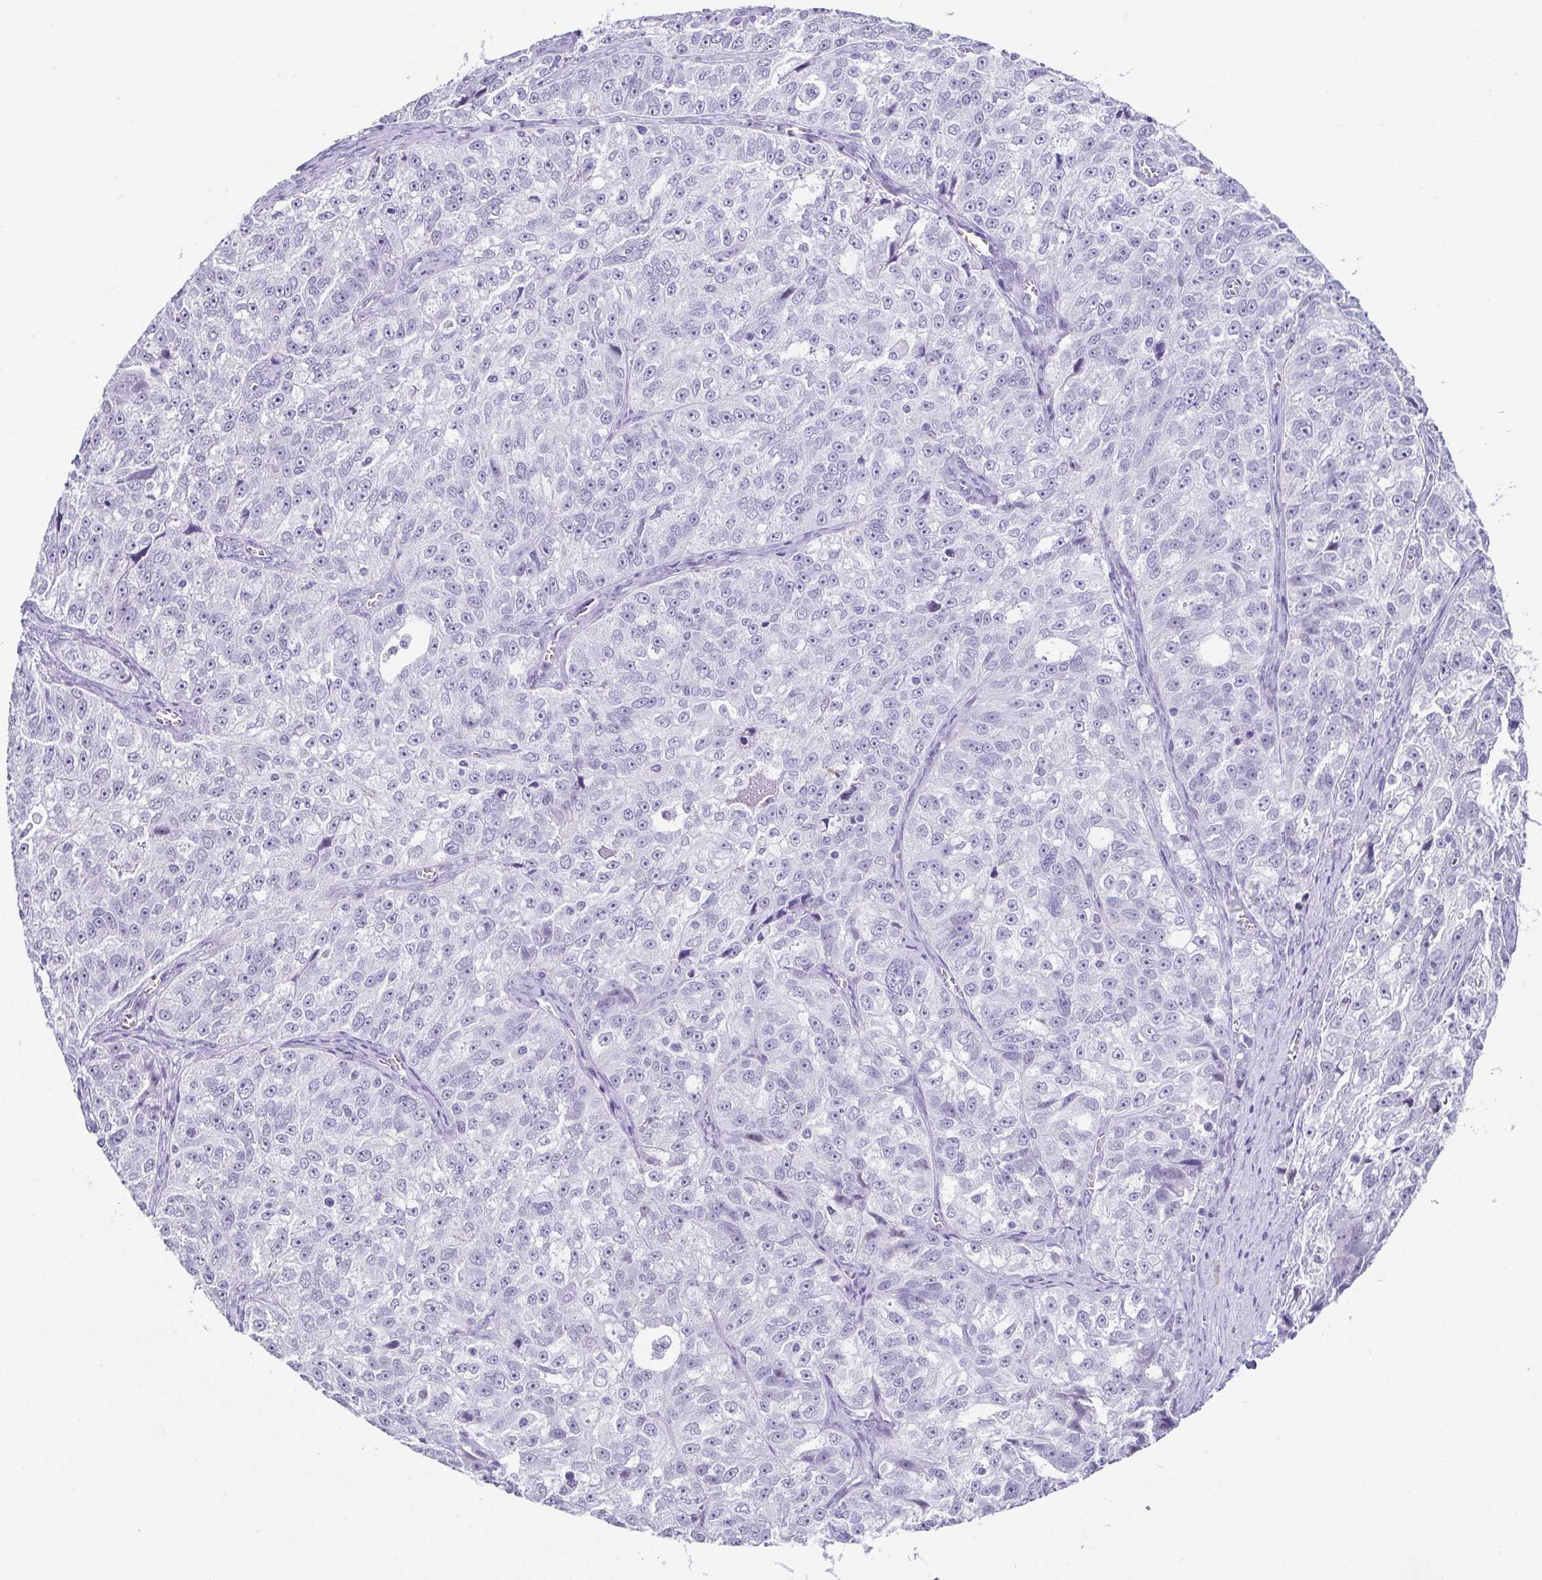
{"staining": {"intensity": "negative", "quantity": "none", "location": "none"}, "tissue": "ovarian cancer", "cell_type": "Tumor cells", "image_type": "cancer", "snomed": [{"axis": "morphology", "description": "Cystadenocarcinoma, serous, NOS"}, {"axis": "topography", "description": "Ovary"}], "caption": "Ovarian cancer was stained to show a protein in brown. There is no significant expression in tumor cells.", "gene": "ESX1", "patient": {"sex": "female", "age": 51}}